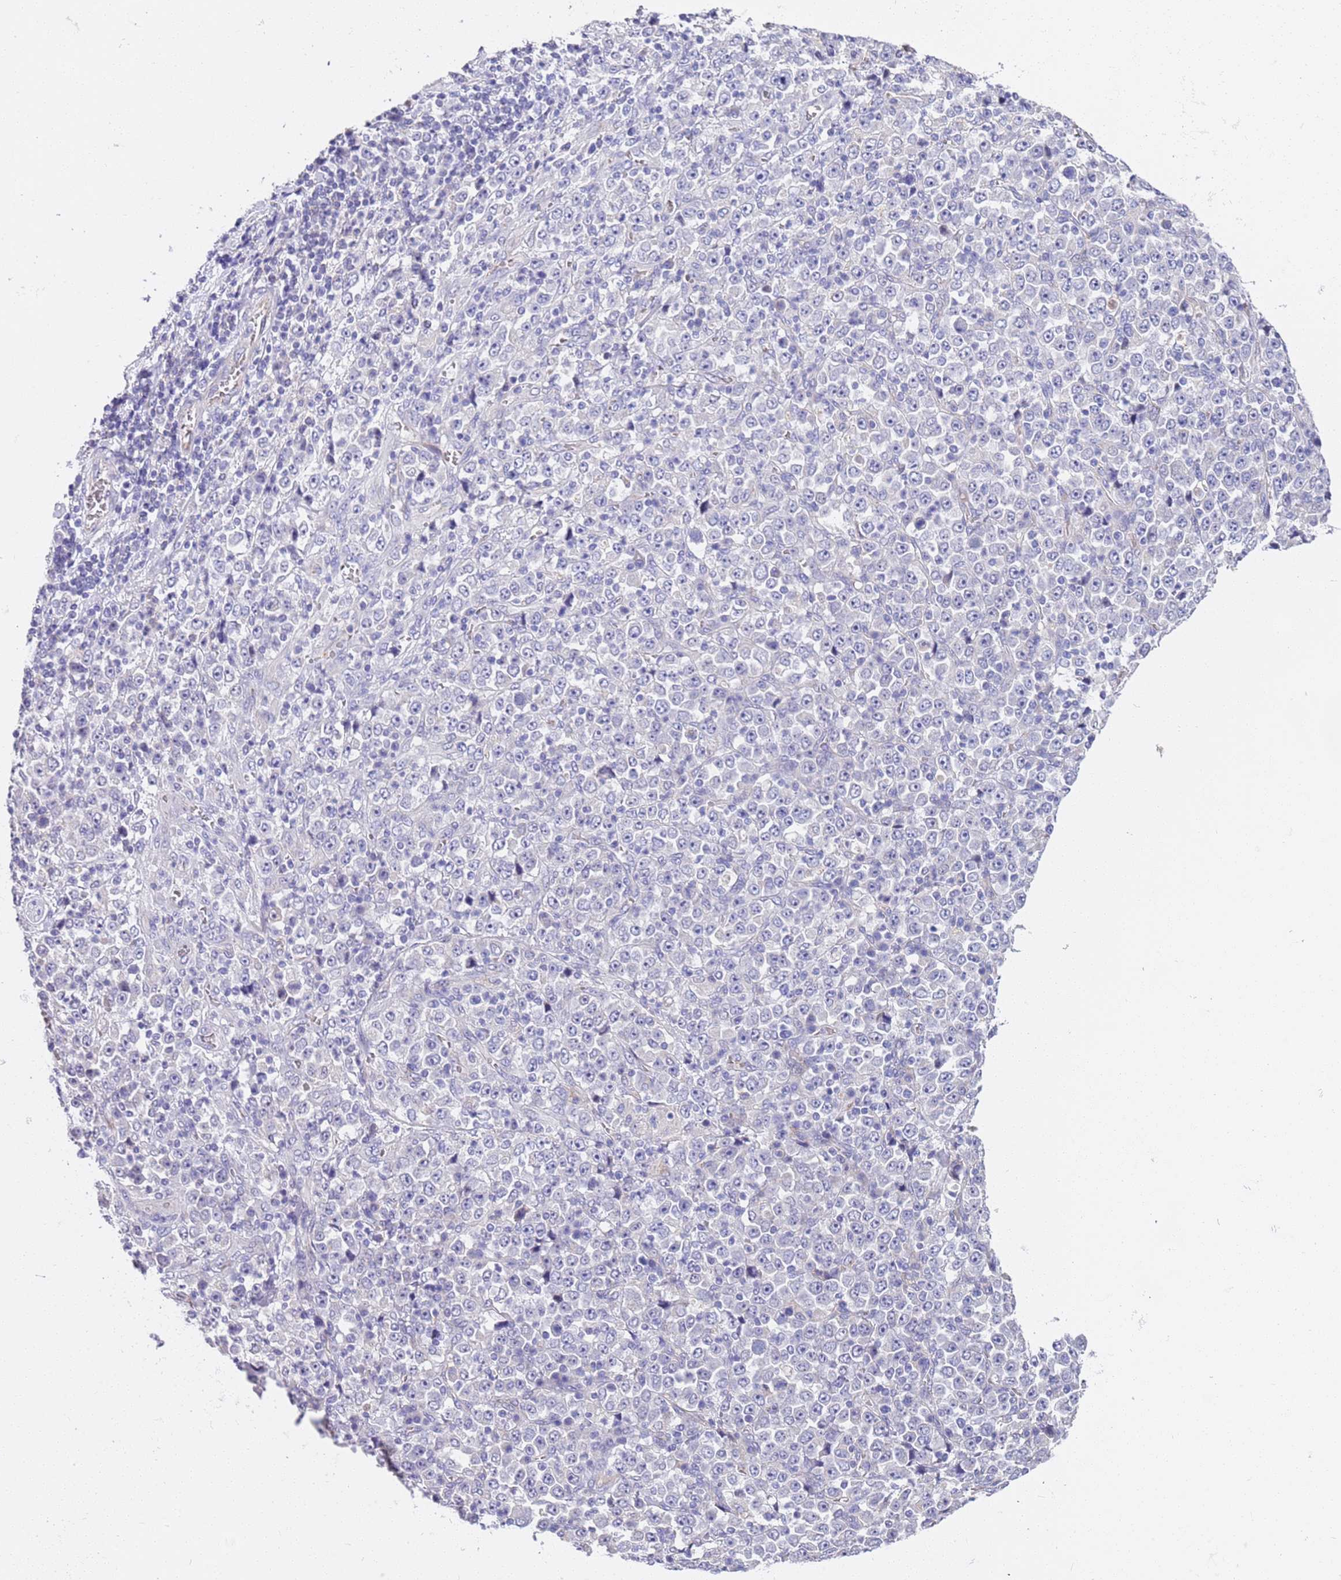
{"staining": {"intensity": "negative", "quantity": "none", "location": "none"}, "tissue": "stomach cancer", "cell_type": "Tumor cells", "image_type": "cancer", "snomed": [{"axis": "morphology", "description": "Normal tissue, NOS"}, {"axis": "morphology", "description": "Adenocarcinoma, NOS"}, {"axis": "topography", "description": "Stomach, upper"}, {"axis": "topography", "description": "Stomach"}], "caption": "There is no significant expression in tumor cells of adenocarcinoma (stomach).", "gene": "BRMS1L", "patient": {"sex": "male", "age": 59}}